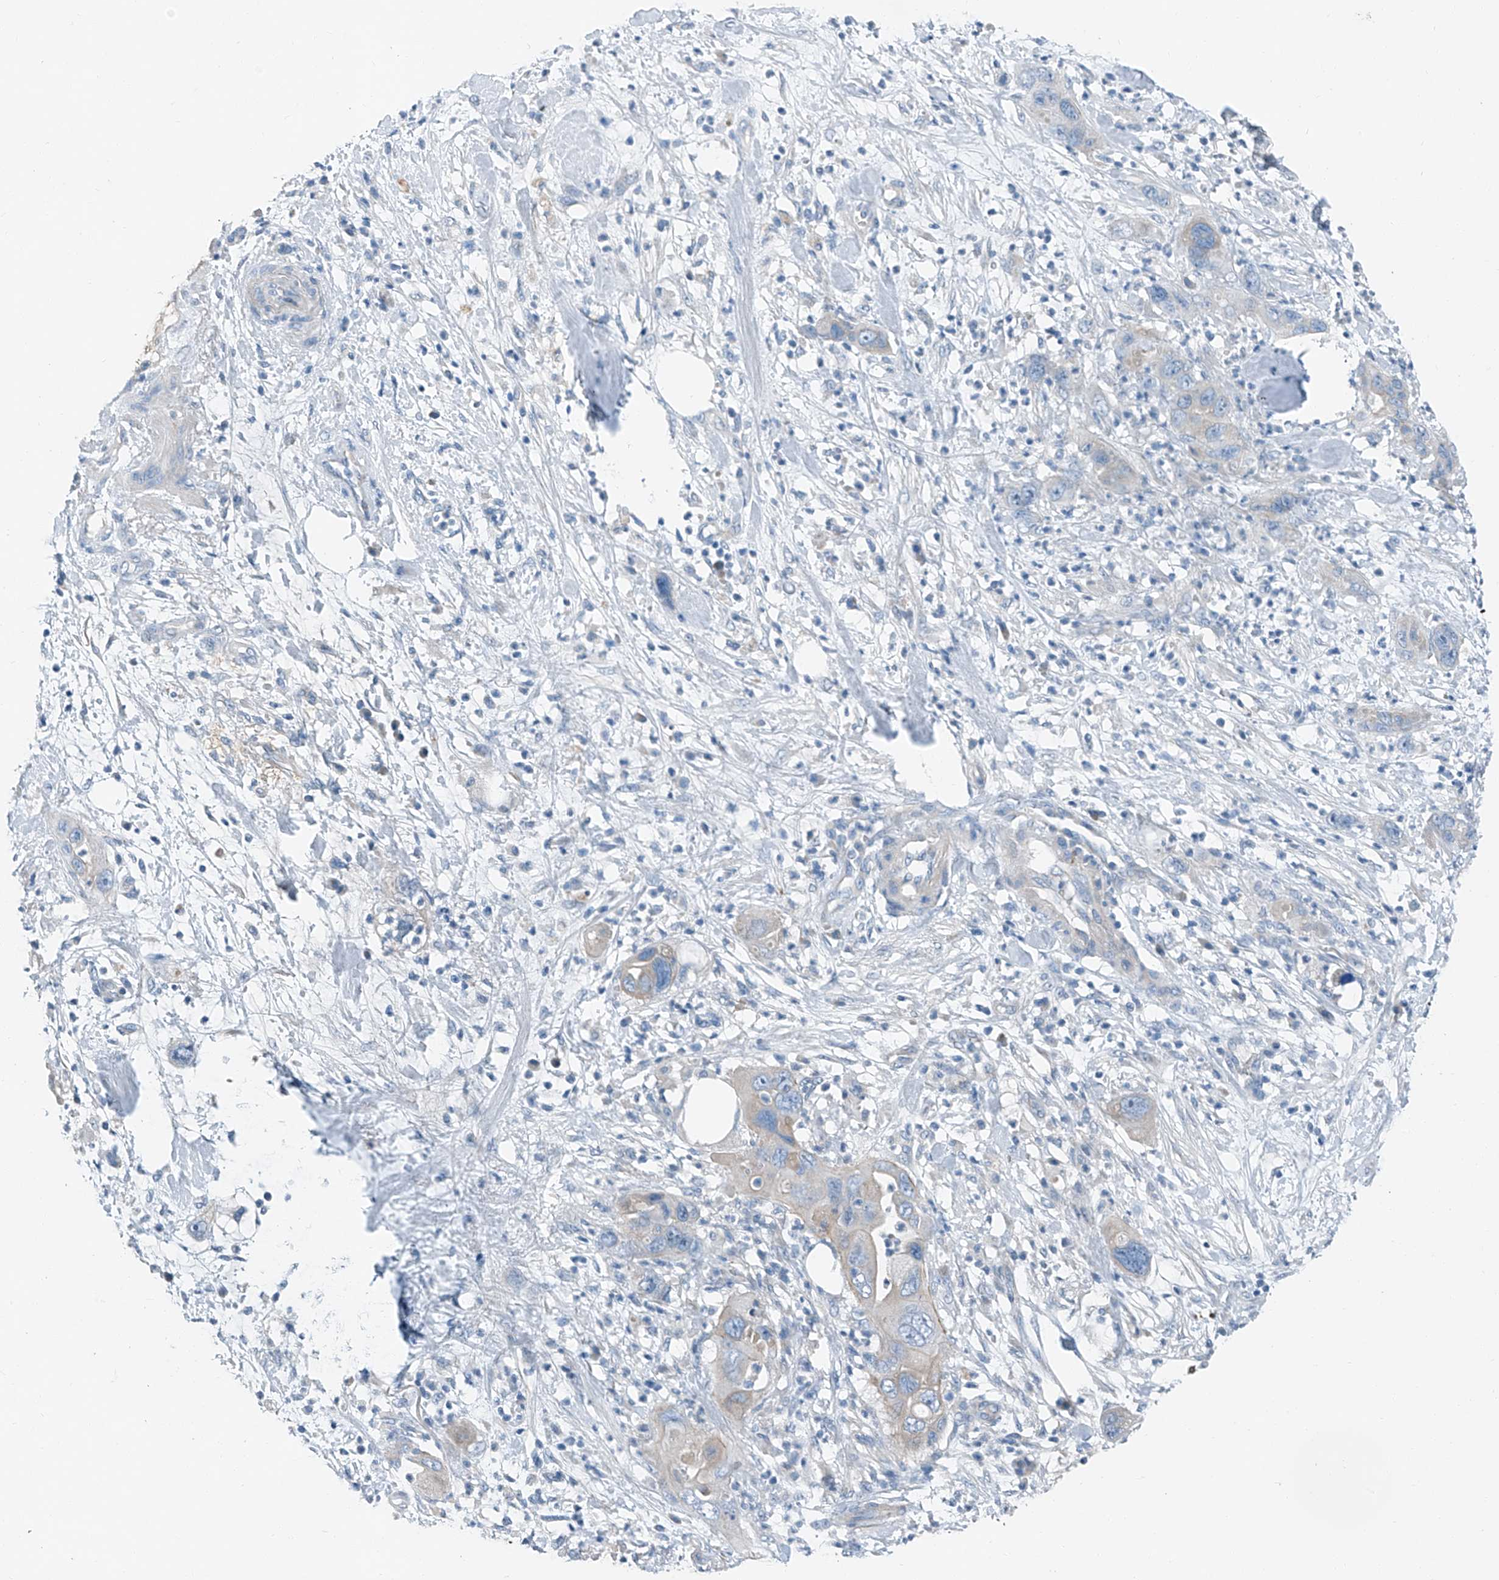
{"staining": {"intensity": "negative", "quantity": "none", "location": "none"}, "tissue": "pancreatic cancer", "cell_type": "Tumor cells", "image_type": "cancer", "snomed": [{"axis": "morphology", "description": "Adenocarcinoma, NOS"}, {"axis": "topography", "description": "Pancreas"}], "caption": "Immunohistochemistry (IHC) micrograph of human pancreatic cancer (adenocarcinoma) stained for a protein (brown), which shows no positivity in tumor cells.", "gene": "MDGA1", "patient": {"sex": "female", "age": 71}}